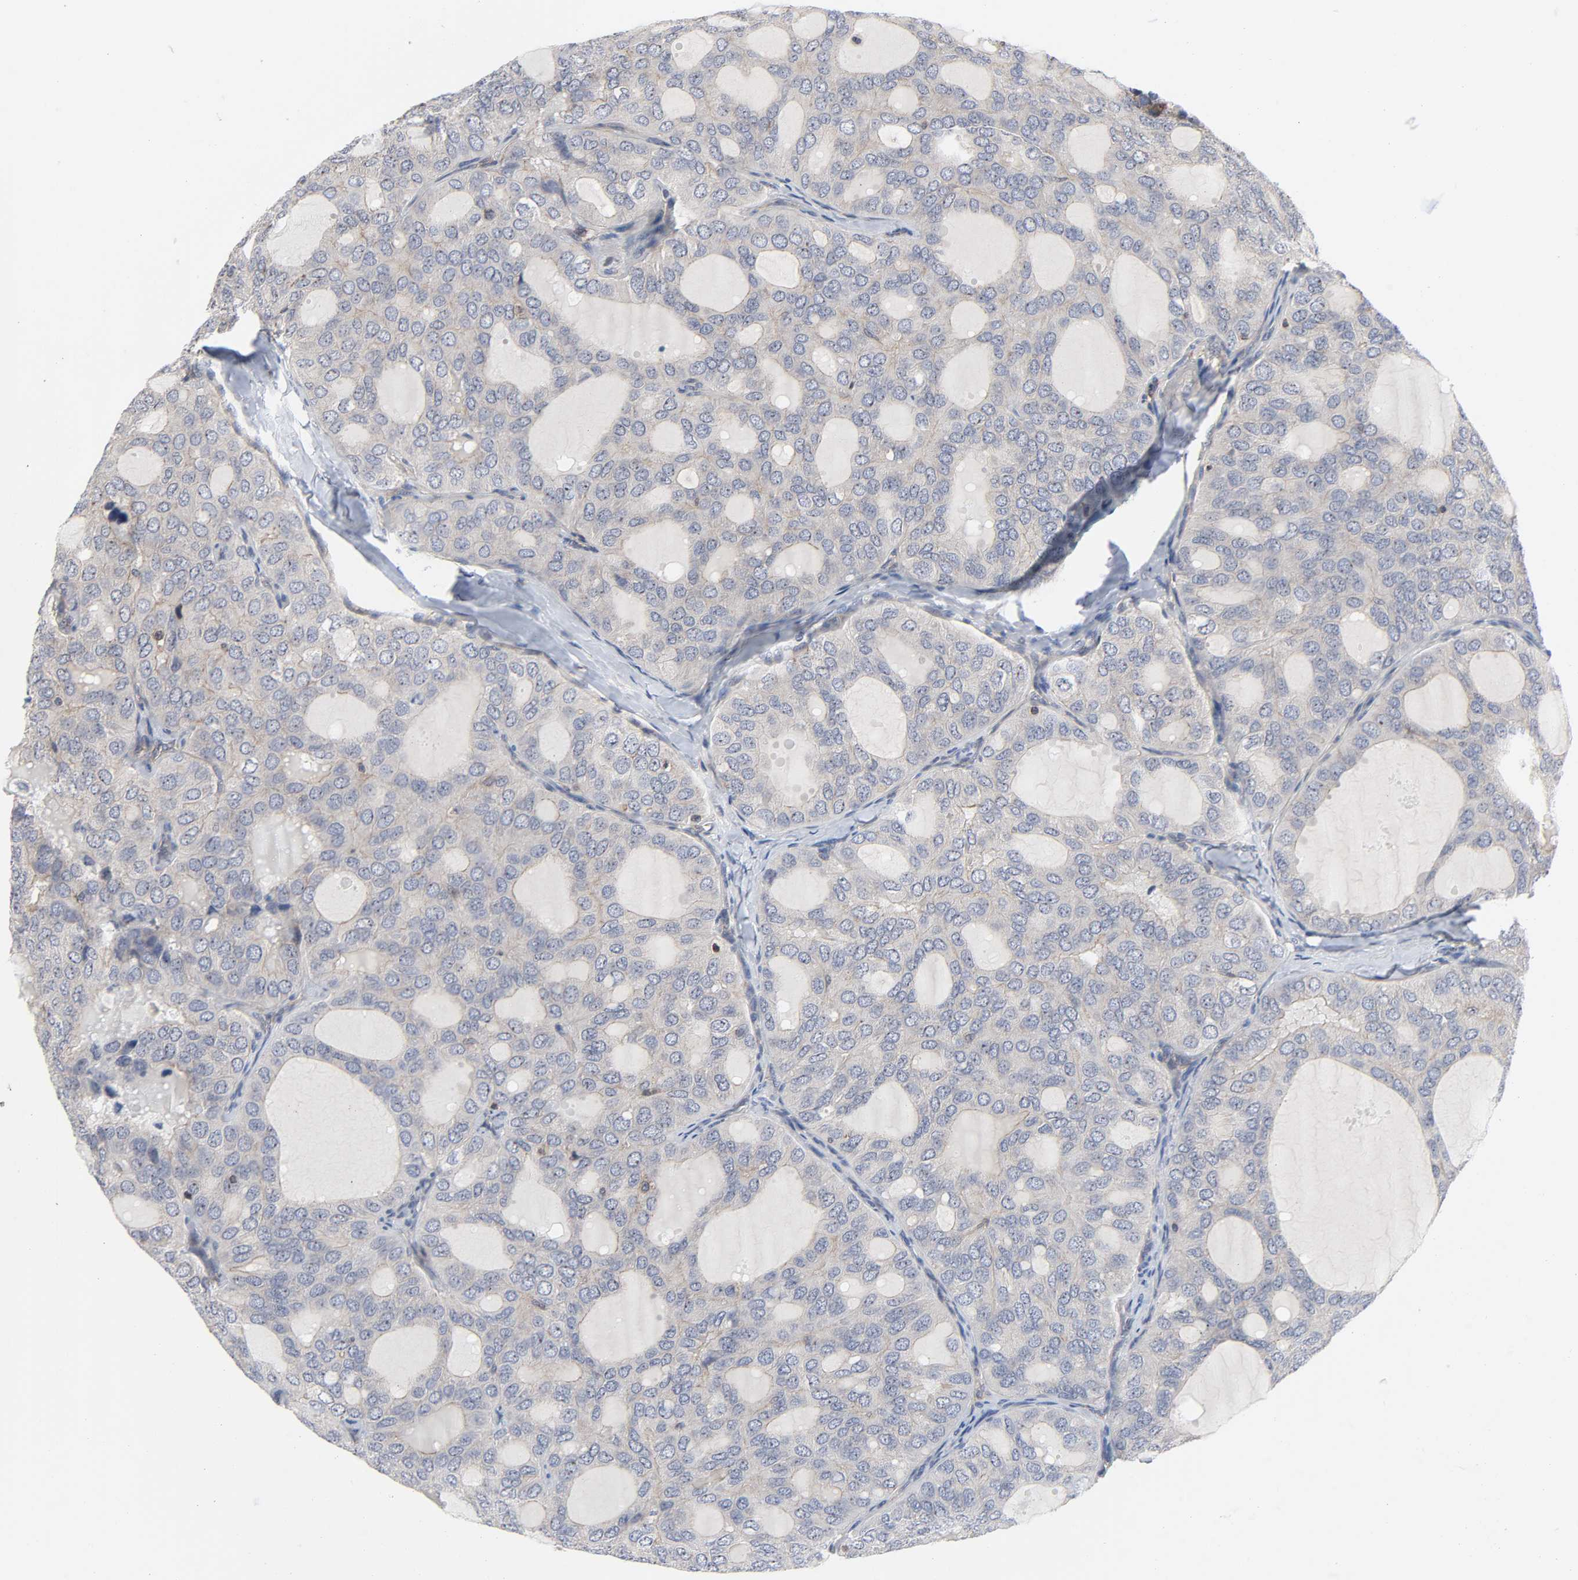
{"staining": {"intensity": "weak", "quantity": "25%-75%", "location": "cytoplasmic/membranous"}, "tissue": "thyroid cancer", "cell_type": "Tumor cells", "image_type": "cancer", "snomed": [{"axis": "morphology", "description": "Follicular adenoma carcinoma, NOS"}, {"axis": "topography", "description": "Thyroid gland"}], "caption": "Human thyroid cancer stained with a brown dye displays weak cytoplasmic/membranous positive positivity in approximately 25%-75% of tumor cells.", "gene": "DDX10", "patient": {"sex": "male", "age": 75}}